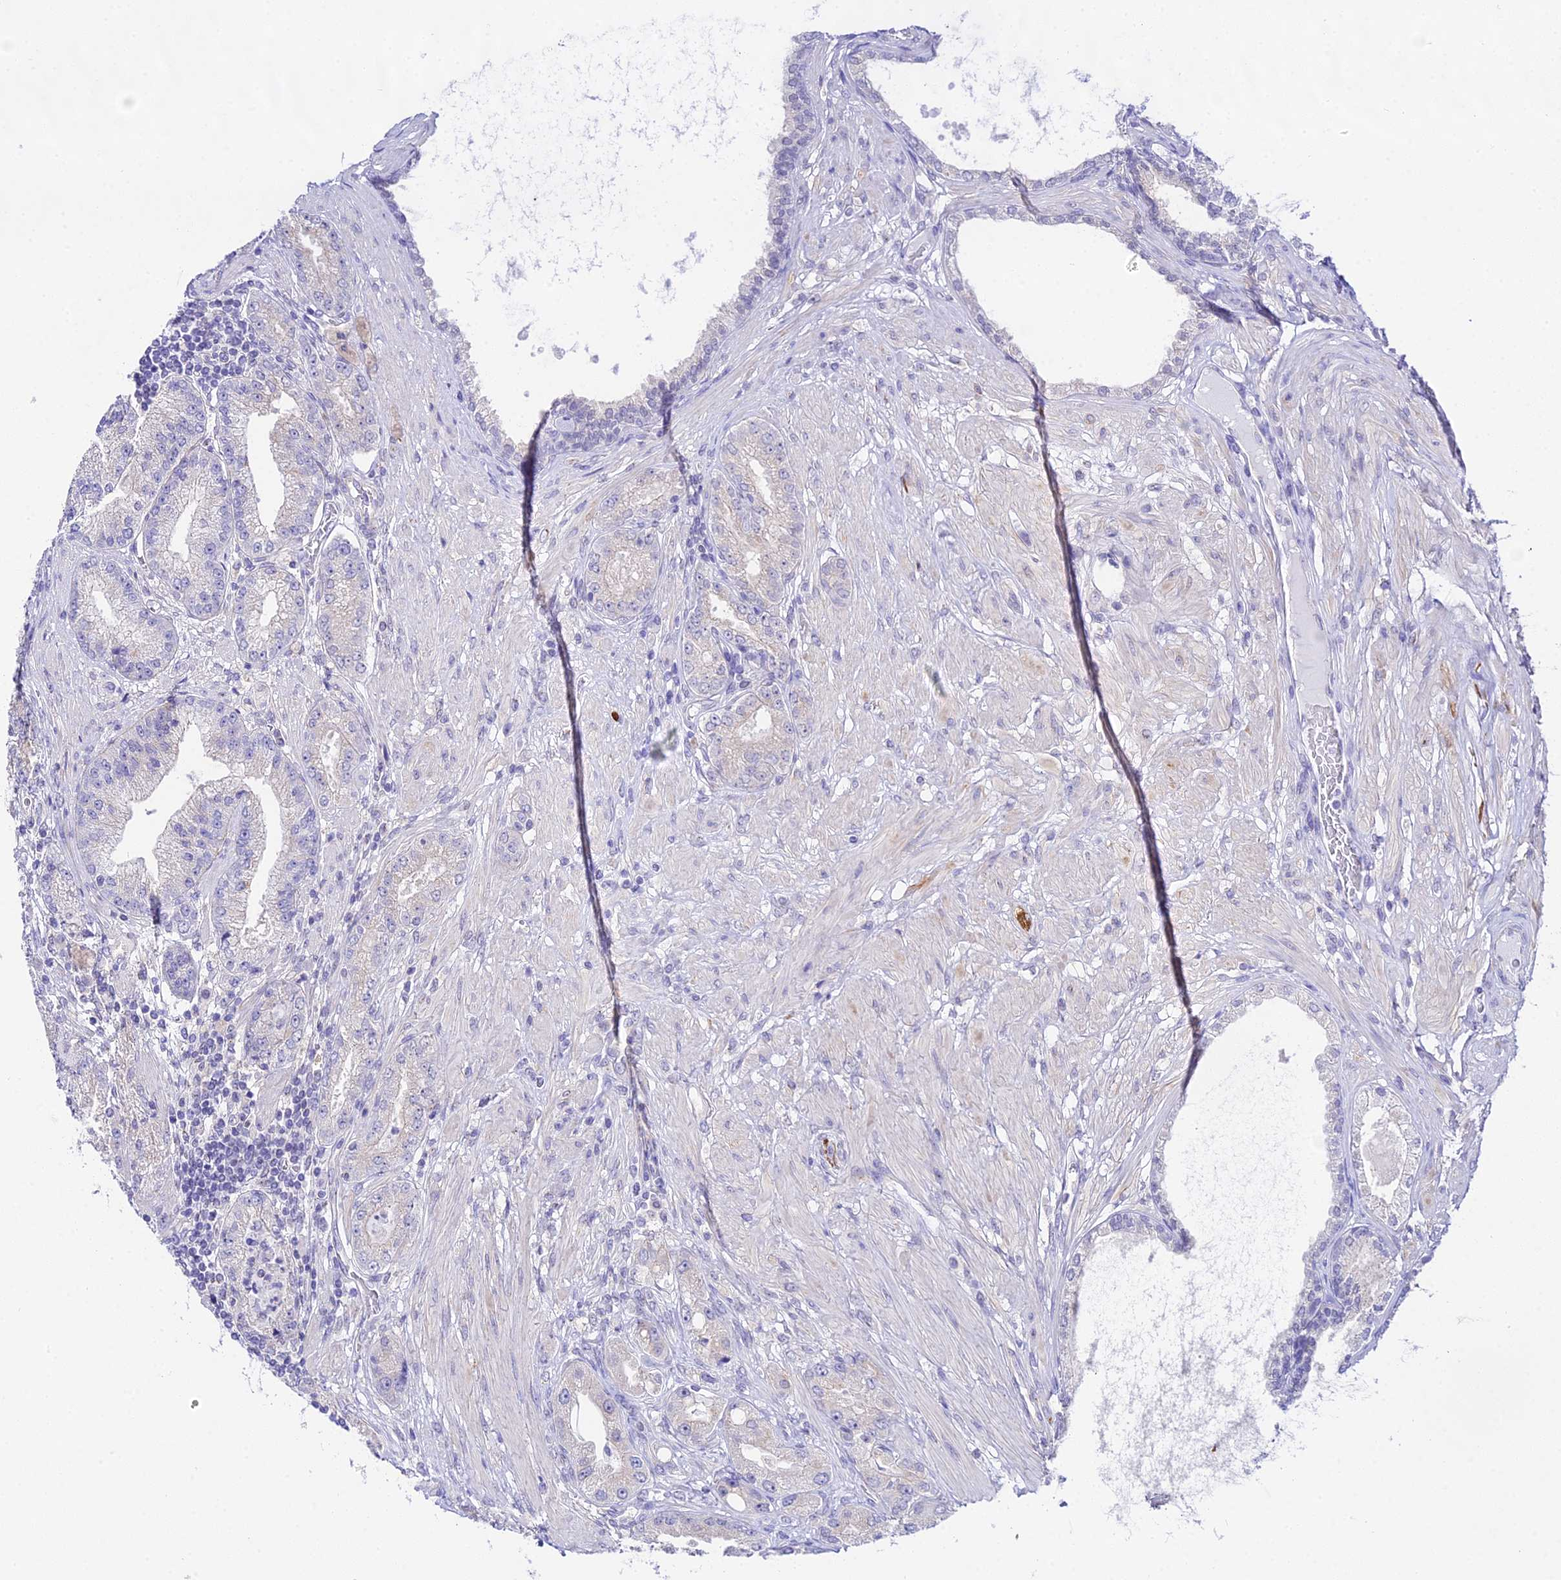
{"staining": {"intensity": "negative", "quantity": "none", "location": "none"}, "tissue": "prostate cancer", "cell_type": "Tumor cells", "image_type": "cancer", "snomed": [{"axis": "morphology", "description": "Adenocarcinoma, High grade"}, {"axis": "topography", "description": "Prostate"}], "caption": "High-grade adenocarcinoma (prostate) was stained to show a protein in brown. There is no significant expression in tumor cells. The staining was performed using DAB to visualize the protein expression in brown, while the nuclei were stained in blue with hematoxylin (Magnification: 20x).", "gene": "ATG16L2", "patient": {"sex": "male", "age": 71}}